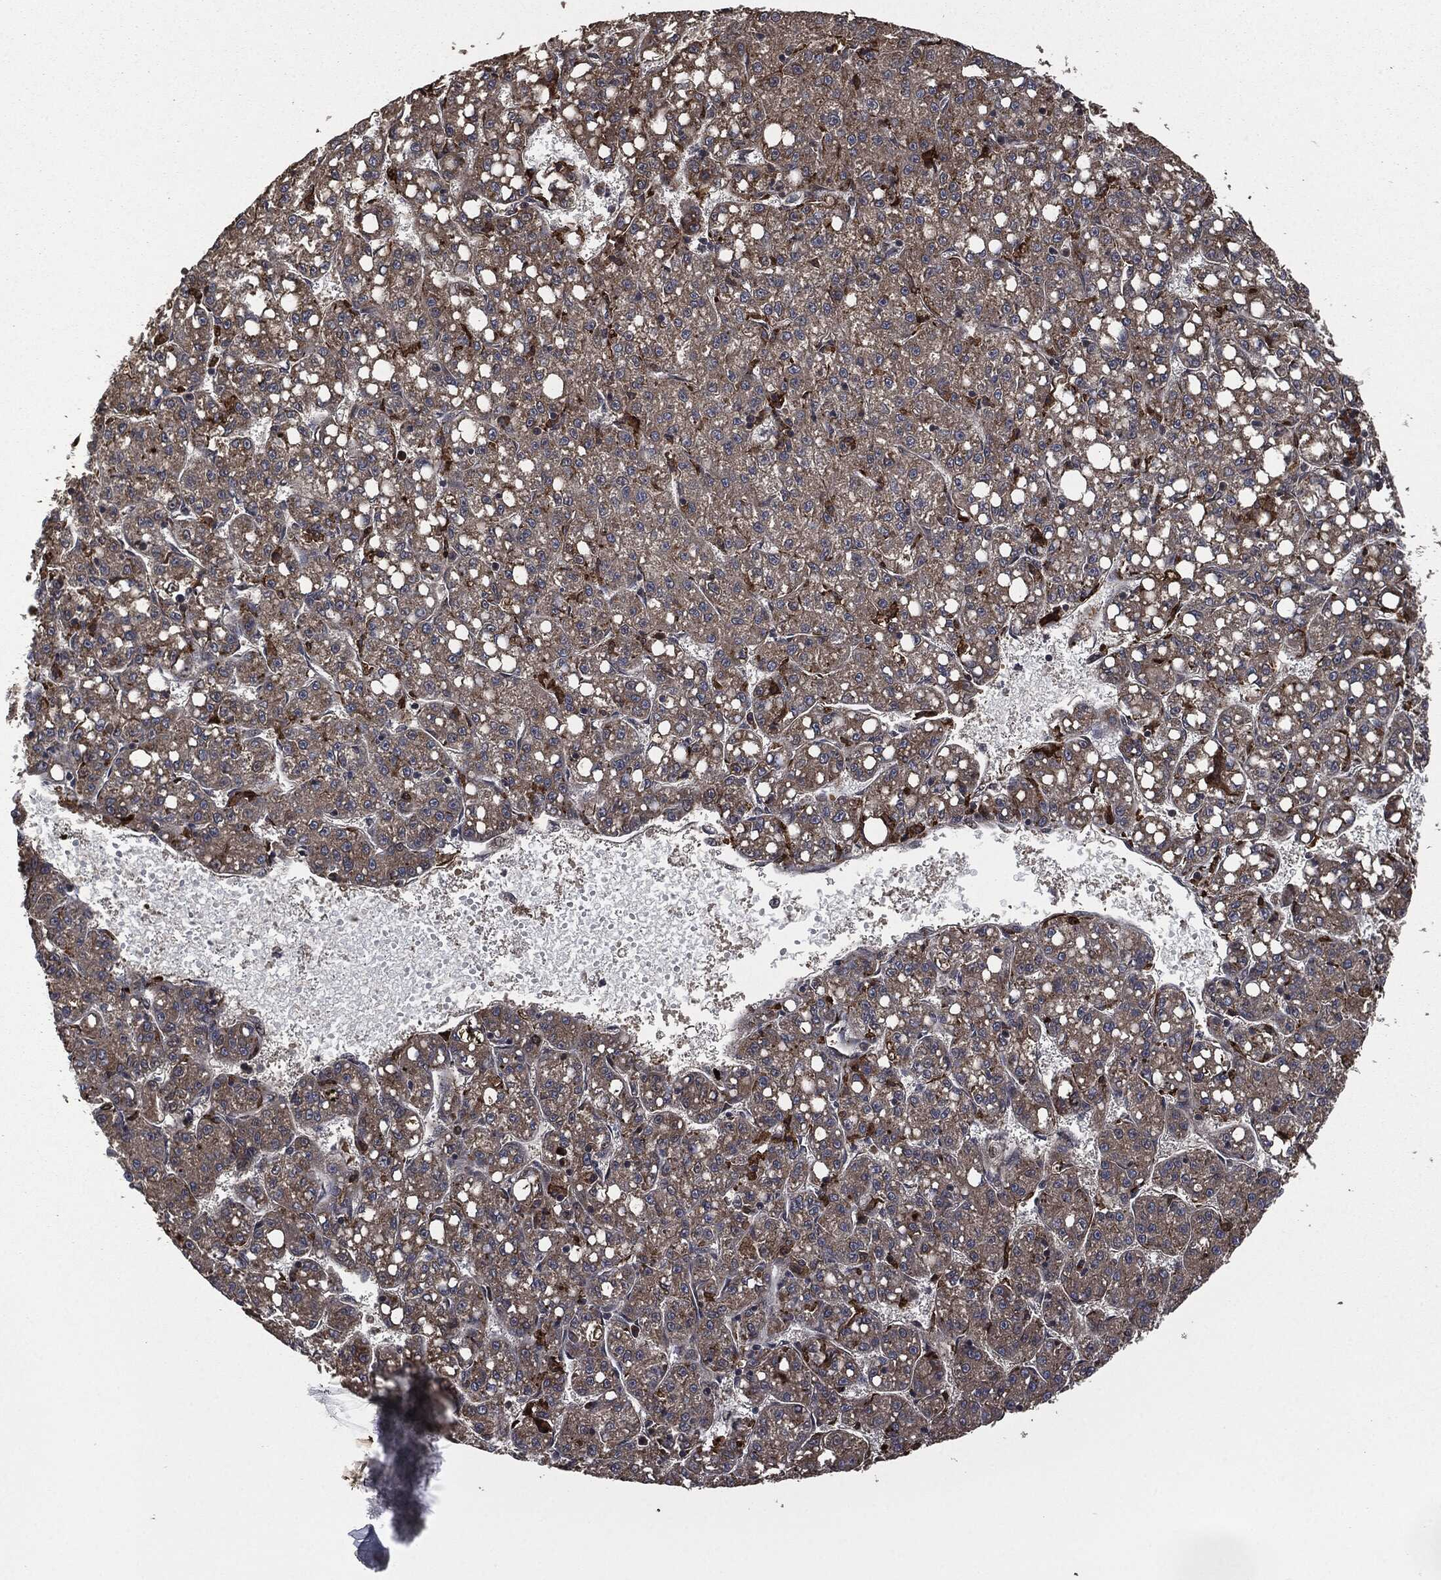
{"staining": {"intensity": "moderate", "quantity": "<25%", "location": "cytoplasmic/membranous"}, "tissue": "liver cancer", "cell_type": "Tumor cells", "image_type": "cancer", "snomed": [{"axis": "morphology", "description": "Carcinoma, Hepatocellular, NOS"}, {"axis": "topography", "description": "Liver"}], "caption": "DAB immunohistochemical staining of human hepatocellular carcinoma (liver) reveals moderate cytoplasmic/membranous protein staining in approximately <25% of tumor cells.", "gene": "CRABP2", "patient": {"sex": "female", "age": 65}}